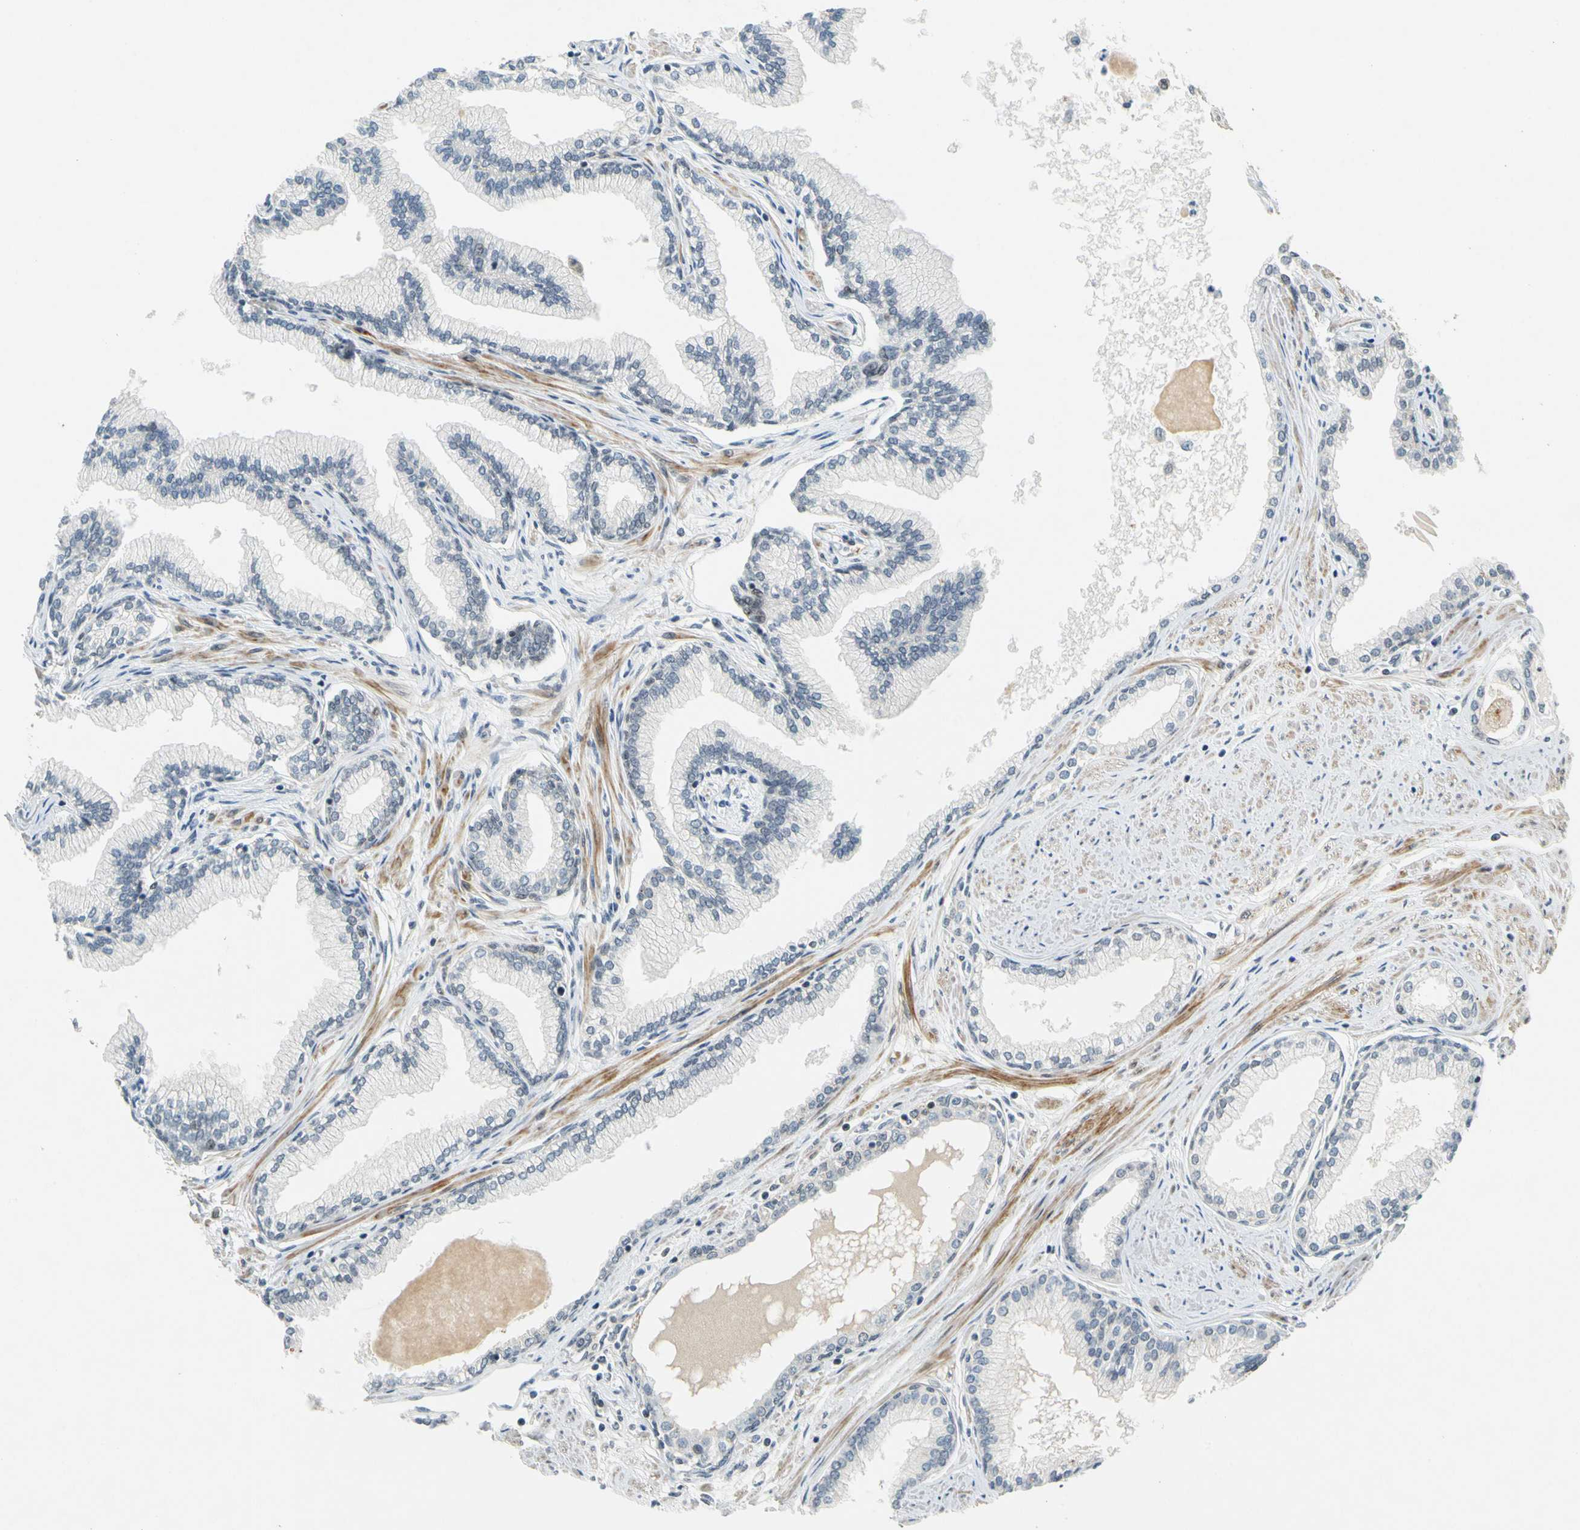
{"staining": {"intensity": "moderate", "quantity": ">75%", "location": "nuclear"}, "tissue": "prostate", "cell_type": "Glandular cells", "image_type": "normal", "snomed": [{"axis": "morphology", "description": "Normal tissue, NOS"}, {"axis": "topography", "description": "Prostate"}], "caption": "Glandular cells display medium levels of moderate nuclear staining in approximately >75% of cells in benign prostate.", "gene": "POGZ", "patient": {"sex": "male", "age": 64}}